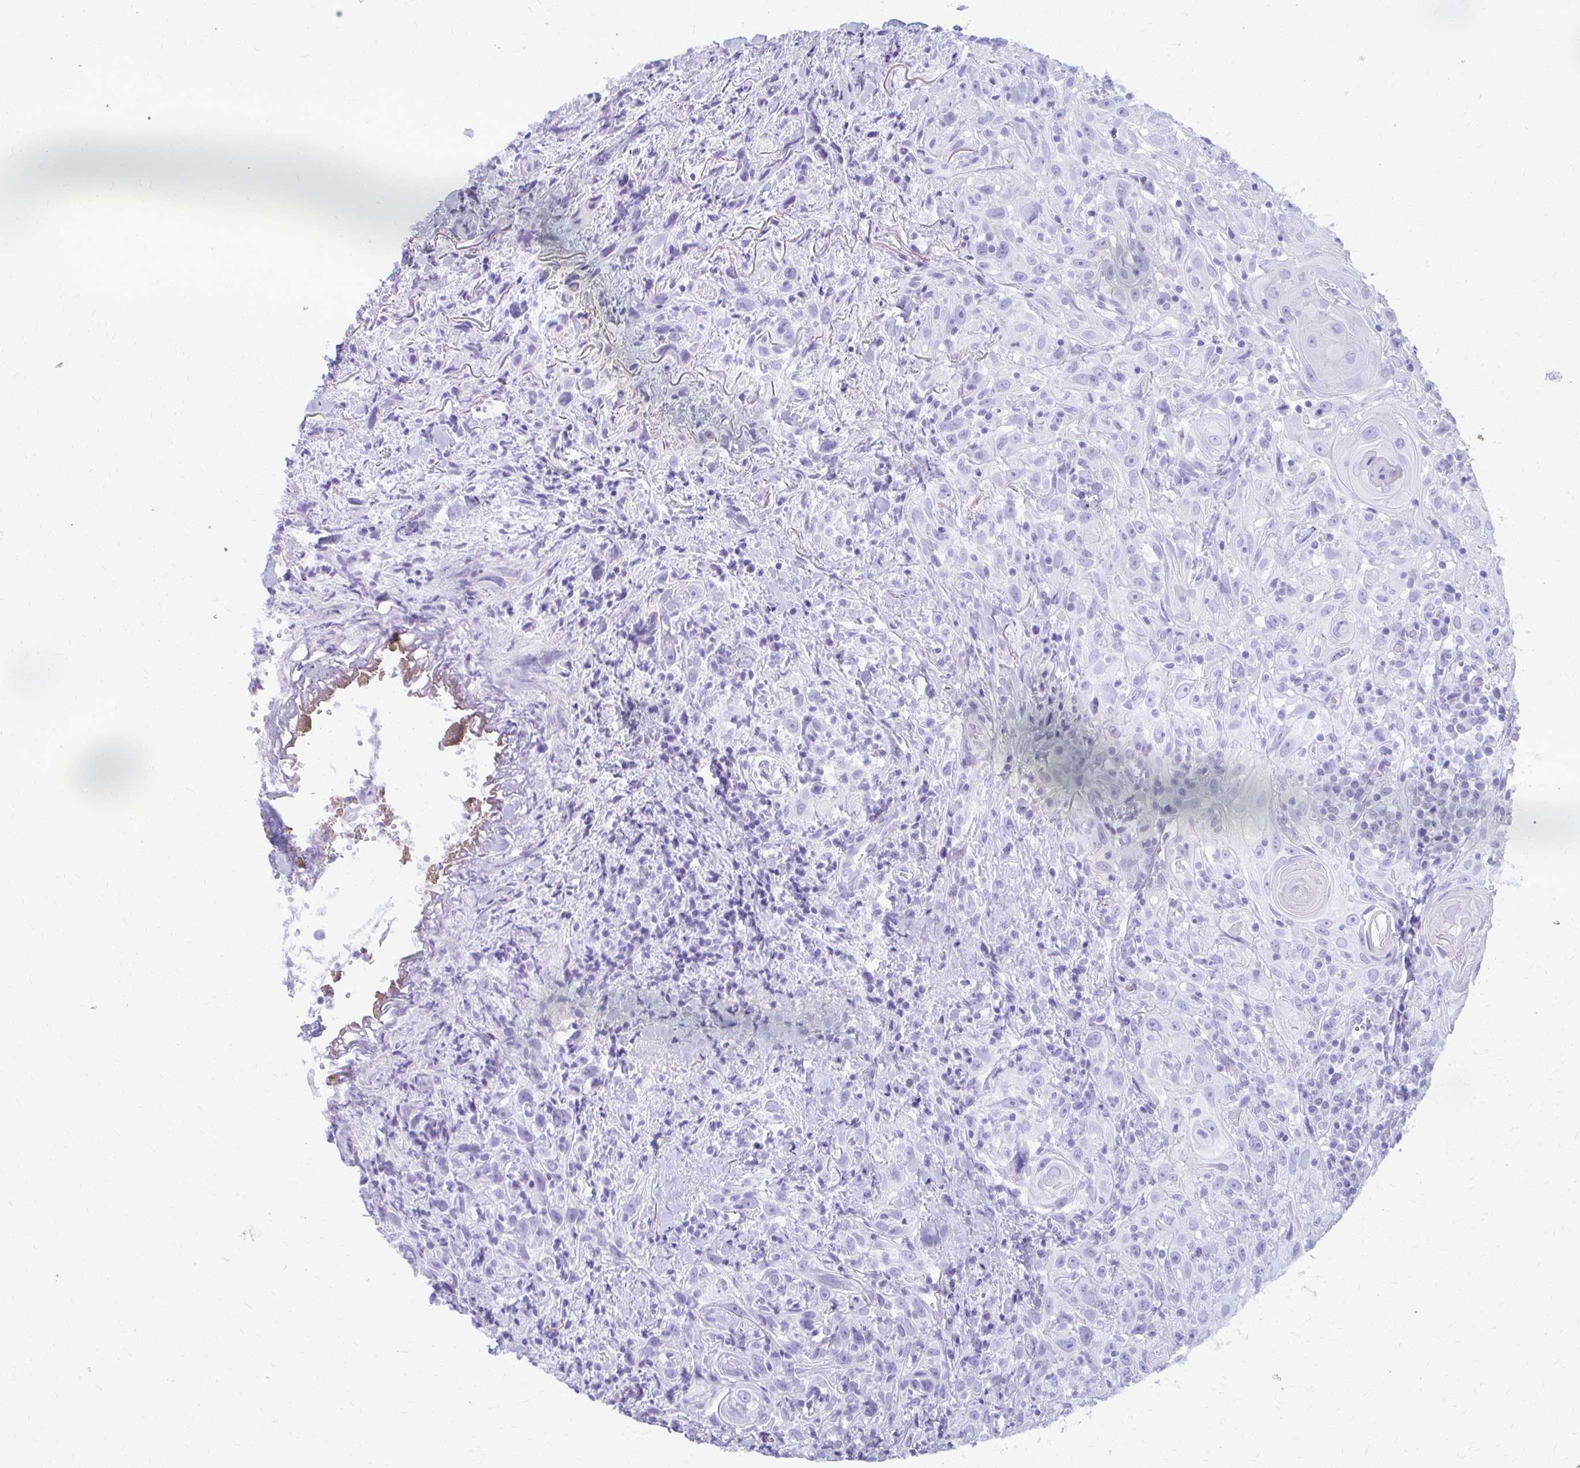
{"staining": {"intensity": "negative", "quantity": "none", "location": "none"}, "tissue": "head and neck cancer", "cell_type": "Tumor cells", "image_type": "cancer", "snomed": [{"axis": "morphology", "description": "Squamous cell carcinoma, NOS"}, {"axis": "topography", "description": "Head-Neck"}], "caption": "This photomicrograph is of head and neck squamous cell carcinoma stained with IHC to label a protein in brown with the nuclei are counter-stained blue. There is no expression in tumor cells. (Stains: DAB (3,3'-diaminobenzidine) immunohistochemistry with hematoxylin counter stain, Microscopy: brightfield microscopy at high magnification).", "gene": "MAF1", "patient": {"sex": "female", "age": 95}}